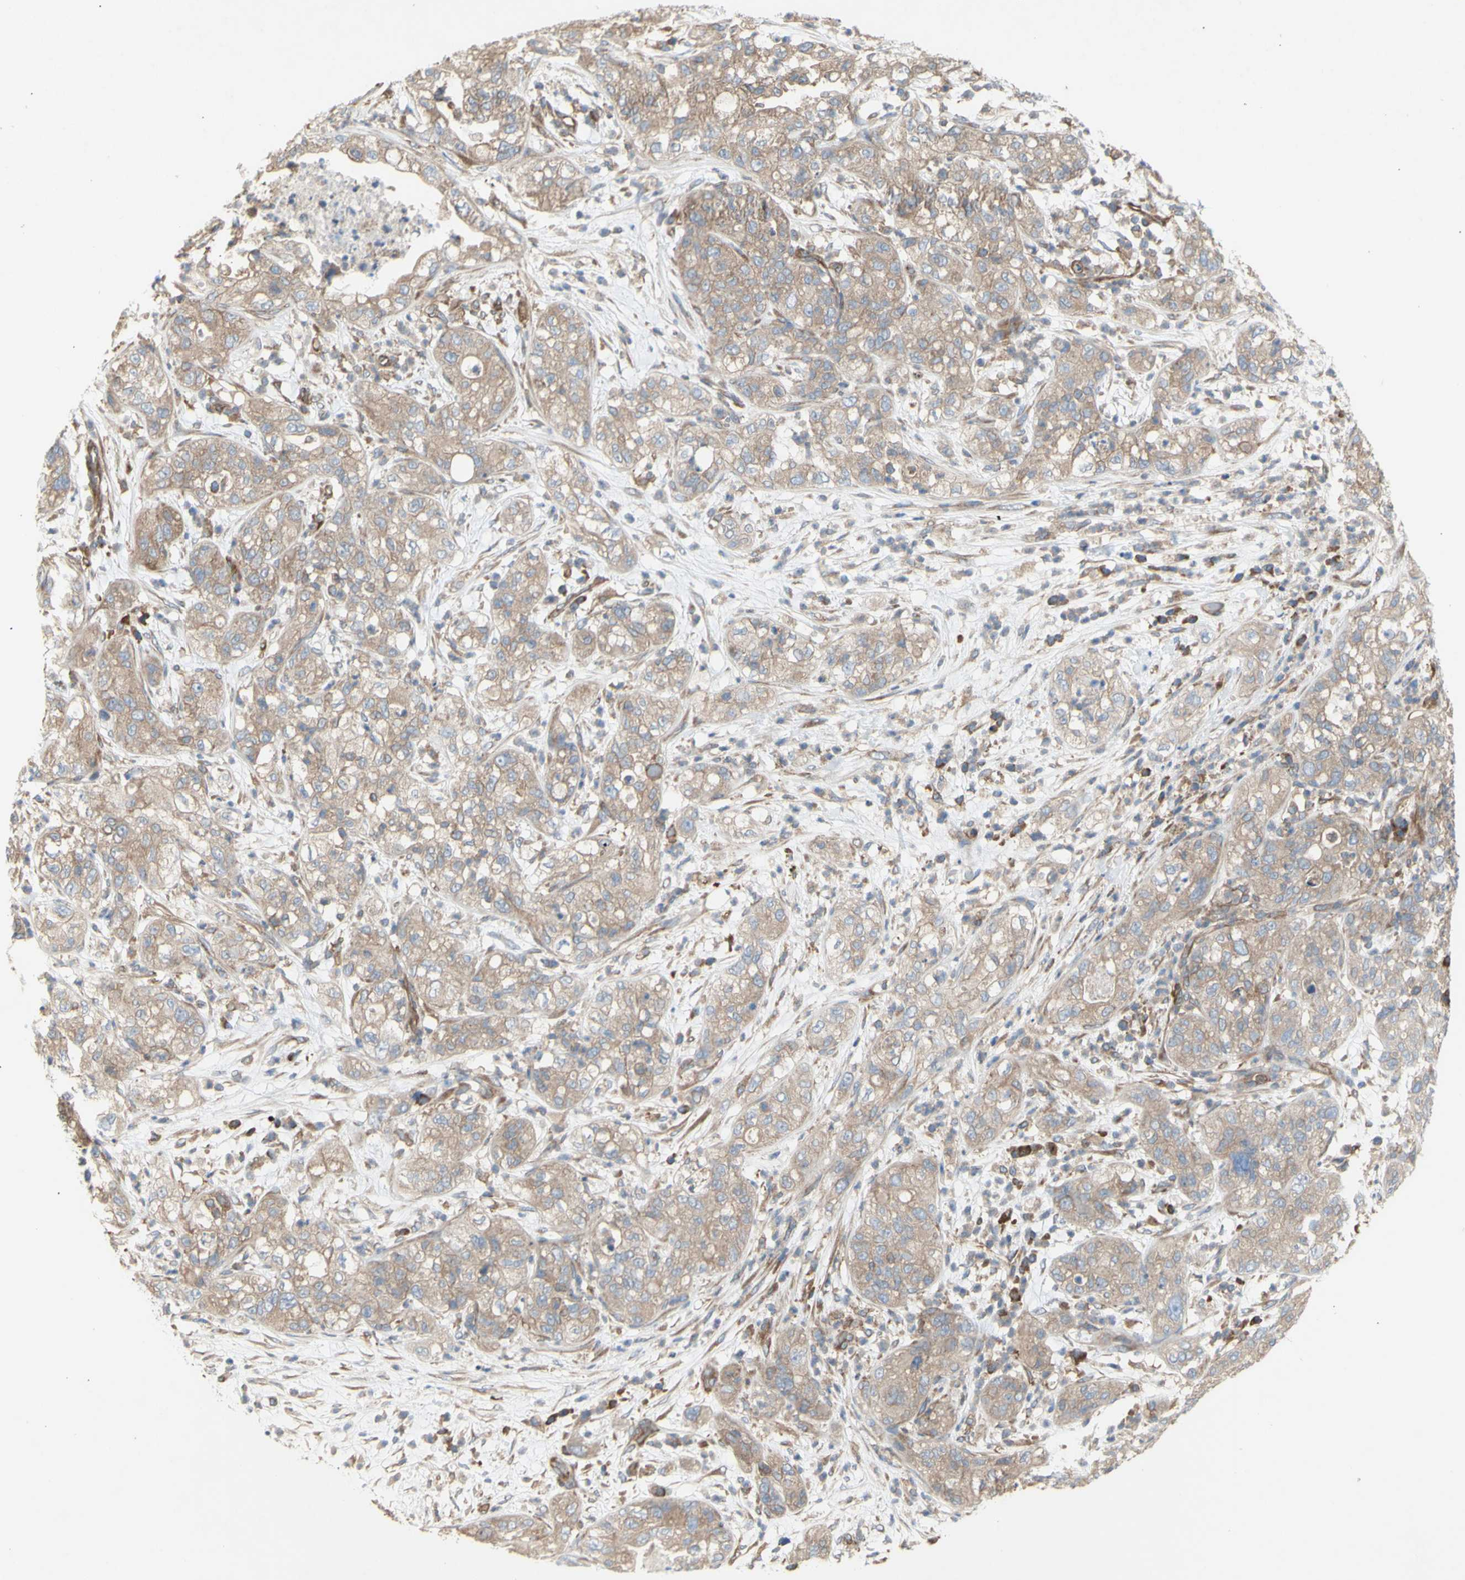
{"staining": {"intensity": "weak", "quantity": ">75%", "location": "cytoplasmic/membranous"}, "tissue": "pancreatic cancer", "cell_type": "Tumor cells", "image_type": "cancer", "snomed": [{"axis": "morphology", "description": "Adenocarcinoma, NOS"}, {"axis": "topography", "description": "Pancreas"}], "caption": "Pancreatic adenocarcinoma tissue displays weak cytoplasmic/membranous staining in approximately >75% of tumor cells", "gene": "KLC1", "patient": {"sex": "female", "age": 78}}